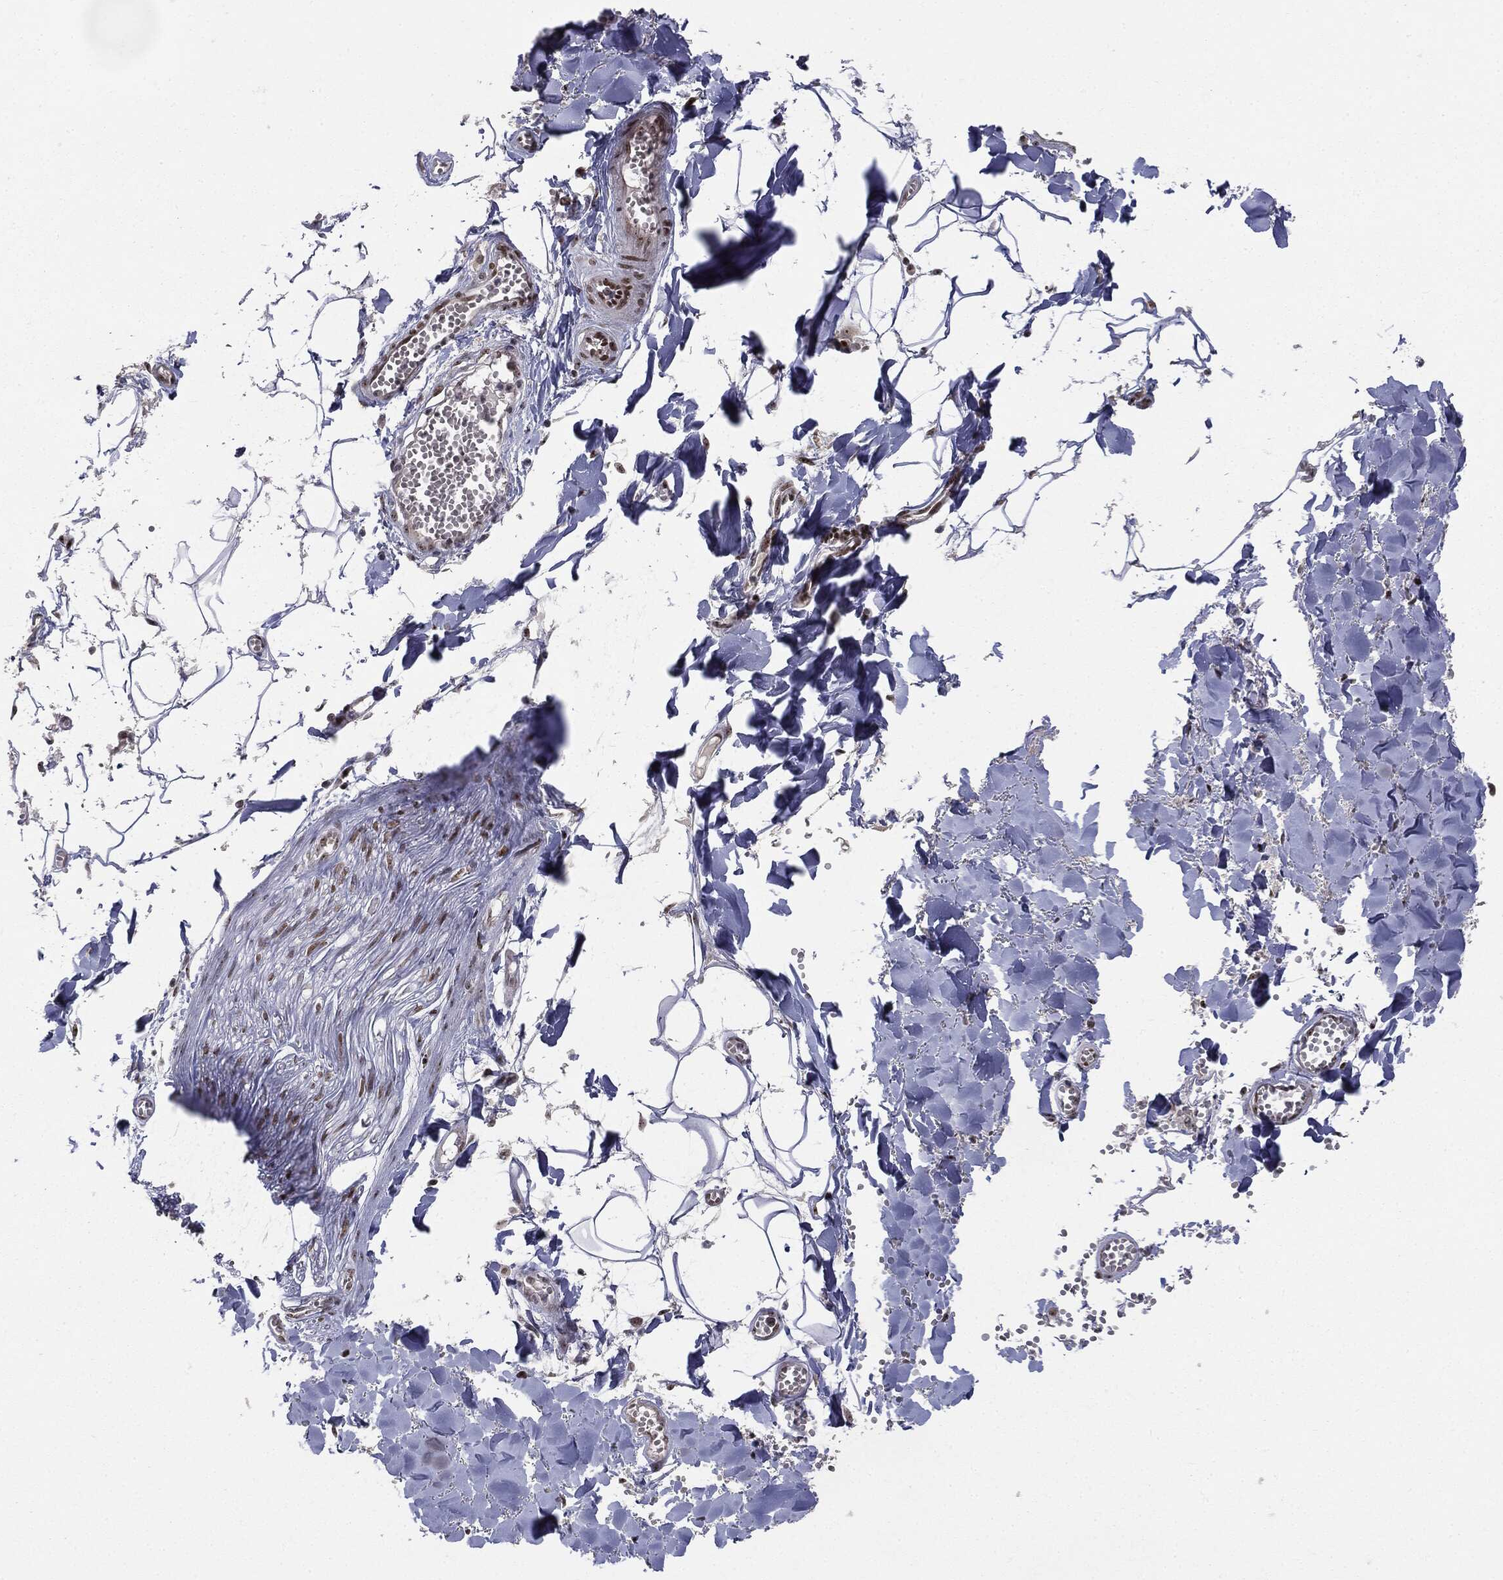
{"staining": {"intensity": "negative", "quantity": "none", "location": "none"}, "tissue": "adipose tissue", "cell_type": "Adipocytes", "image_type": "normal", "snomed": [{"axis": "morphology", "description": "Normal tissue, NOS"}, {"axis": "morphology", "description": "Squamous cell carcinoma, NOS"}, {"axis": "topography", "description": "Cartilage tissue"}, {"axis": "topography", "description": "Lung"}], "caption": "Immunohistochemistry image of normal human adipose tissue stained for a protein (brown), which displays no positivity in adipocytes. (Brightfield microscopy of DAB immunohistochemistry at high magnification).", "gene": "MDC1", "patient": {"sex": "male", "age": 66}}